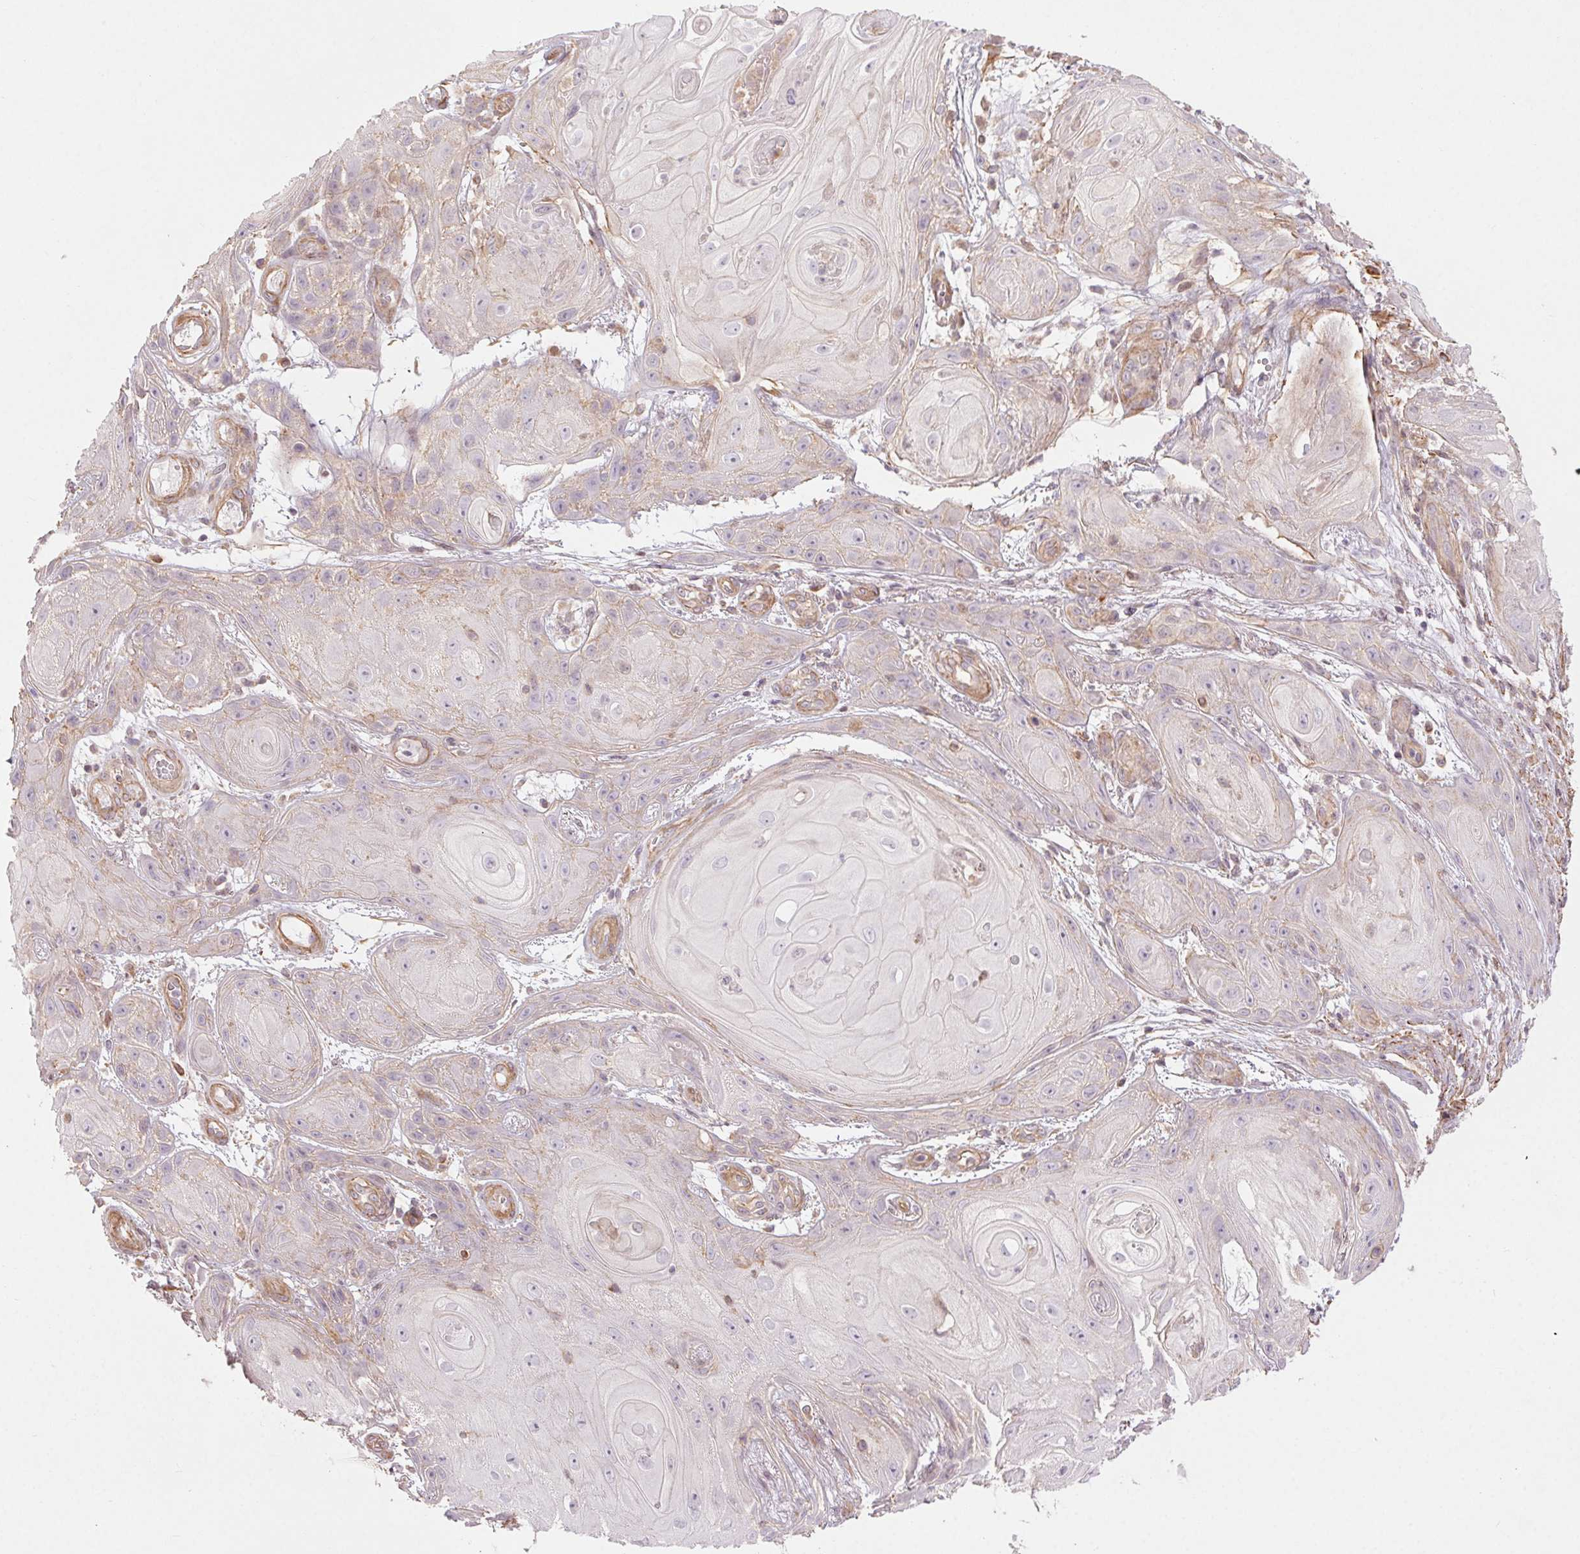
{"staining": {"intensity": "weak", "quantity": "<25%", "location": "cytoplasmic/membranous"}, "tissue": "skin cancer", "cell_type": "Tumor cells", "image_type": "cancer", "snomed": [{"axis": "morphology", "description": "Squamous cell carcinoma, NOS"}, {"axis": "topography", "description": "Skin"}], "caption": "An IHC photomicrograph of skin squamous cell carcinoma is shown. There is no staining in tumor cells of skin squamous cell carcinoma.", "gene": "CCSER1", "patient": {"sex": "male", "age": 62}}